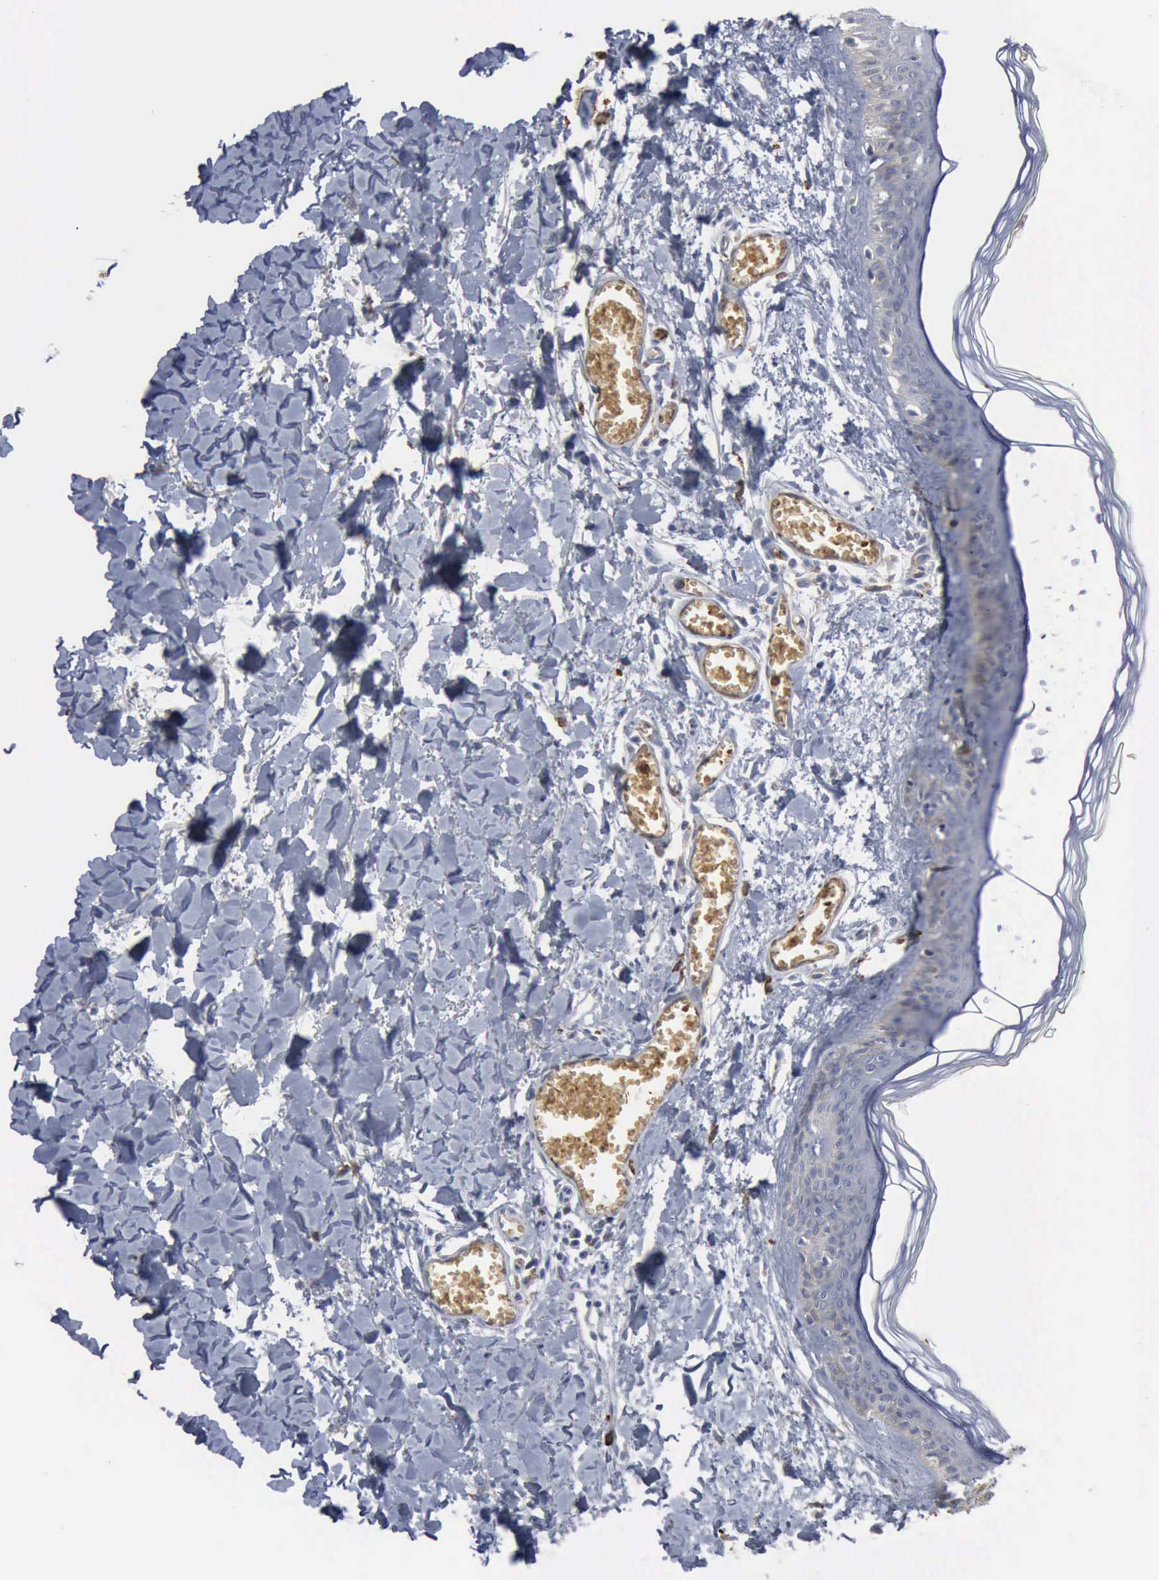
{"staining": {"intensity": "negative", "quantity": "none", "location": "none"}, "tissue": "skin", "cell_type": "Fibroblasts", "image_type": "normal", "snomed": [{"axis": "morphology", "description": "Normal tissue, NOS"}, {"axis": "morphology", "description": "Sarcoma, NOS"}, {"axis": "topography", "description": "Skin"}, {"axis": "topography", "description": "Soft tissue"}], "caption": "IHC photomicrograph of benign human skin stained for a protein (brown), which demonstrates no positivity in fibroblasts. (DAB (3,3'-diaminobenzidine) immunohistochemistry (IHC), high magnification).", "gene": "TGFB1", "patient": {"sex": "female", "age": 51}}